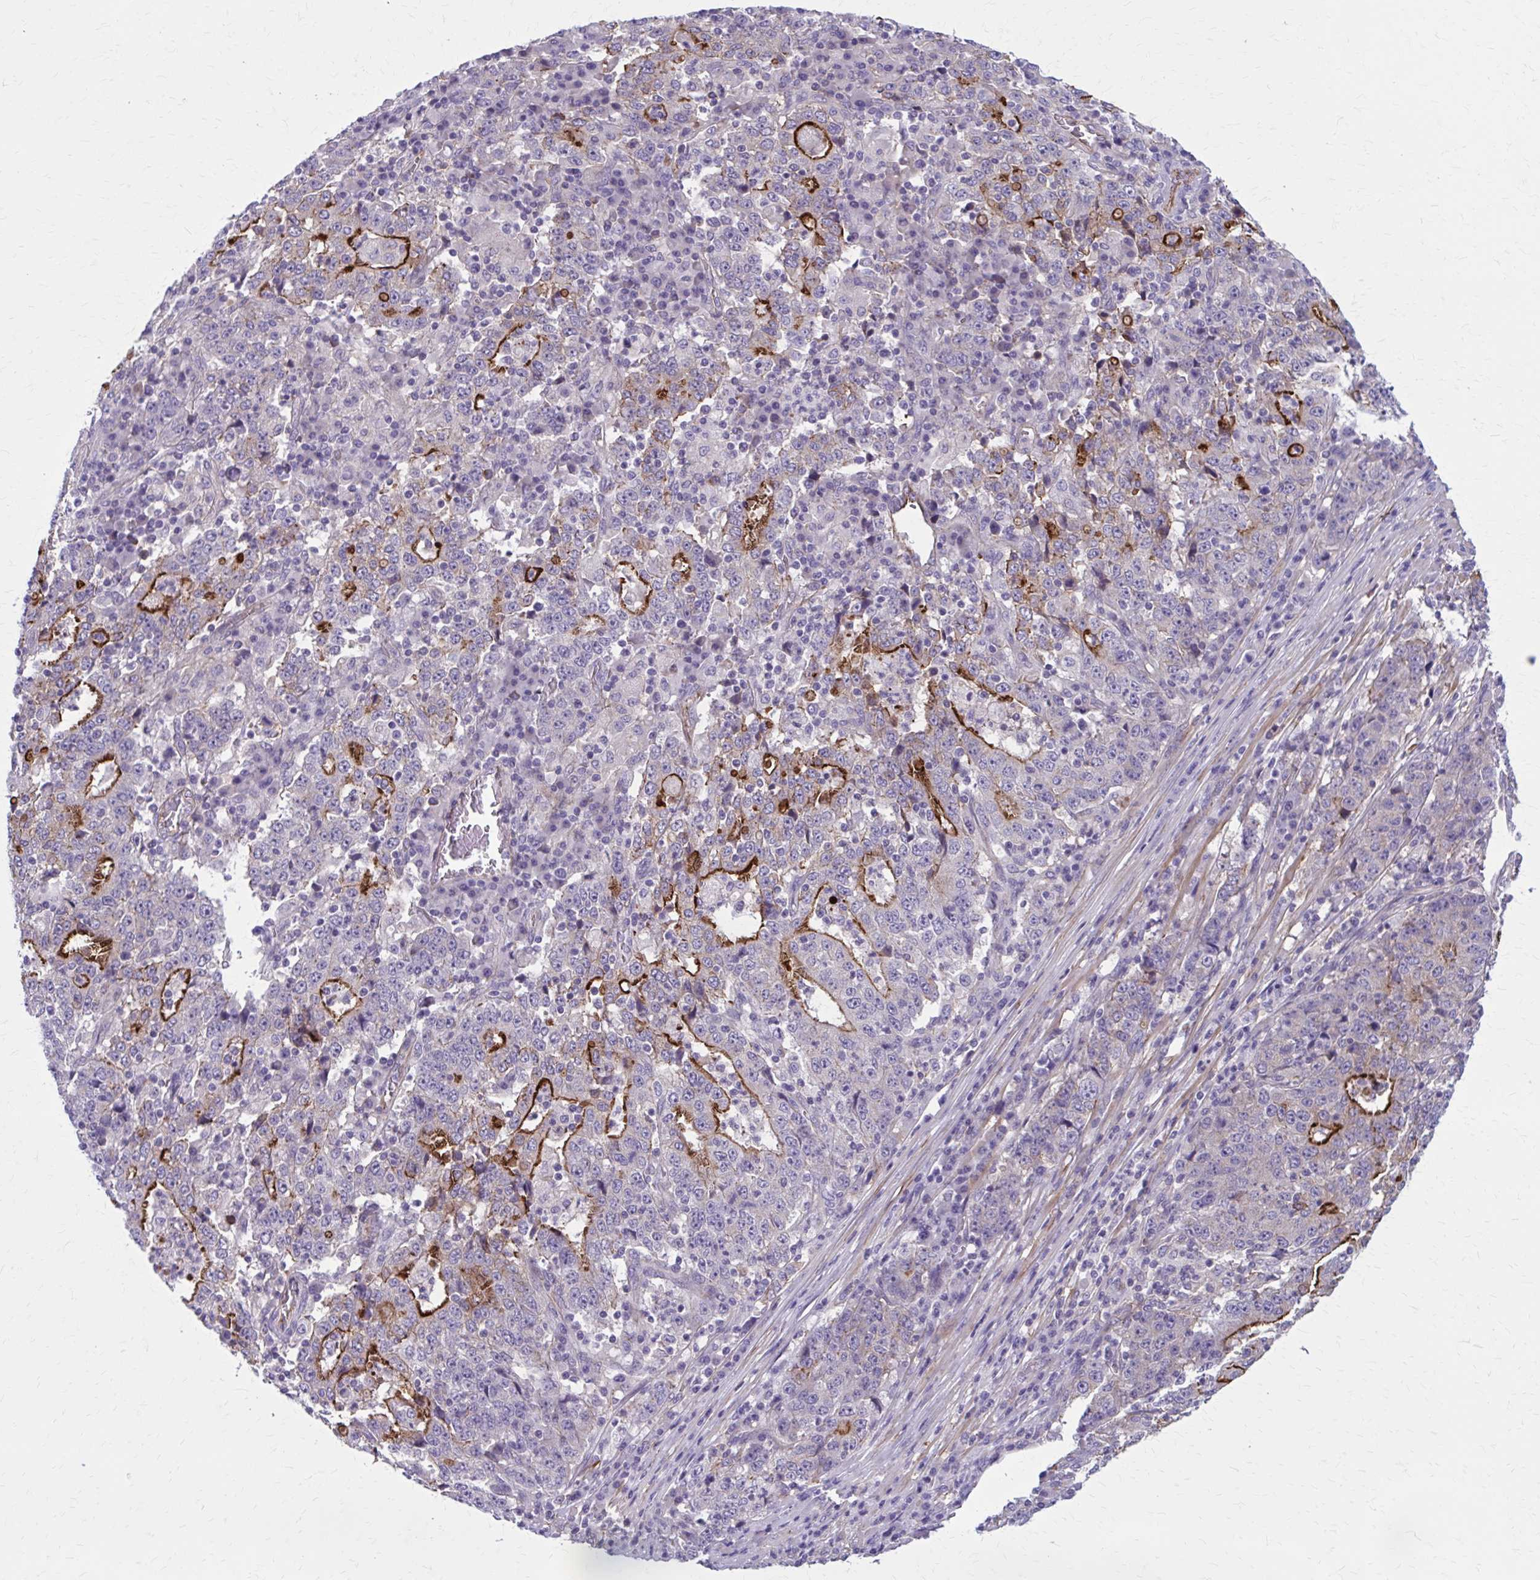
{"staining": {"intensity": "strong", "quantity": "25%-75%", "location": "cytoplasmic/membranous"}, "tissue": "stomach cancer", "cell_type": "Tumor cells", "image_type": "cancer", "snomed": [{"axis": "morphology", "description": "Adenocarcinoma, NOS"}, {"axis": "topography", "description": "Stomach"}], "caption": "Immunohistochemistry (IHC) (DAB) staining of human stomach cancer (adenocarcinoma) shows strong cytoplasmic/membranous protein staining in approximately 25%-75% of tumor cells.", "gene": "ZDHHC7", "patient": {"sex": "male", "age": 59}}